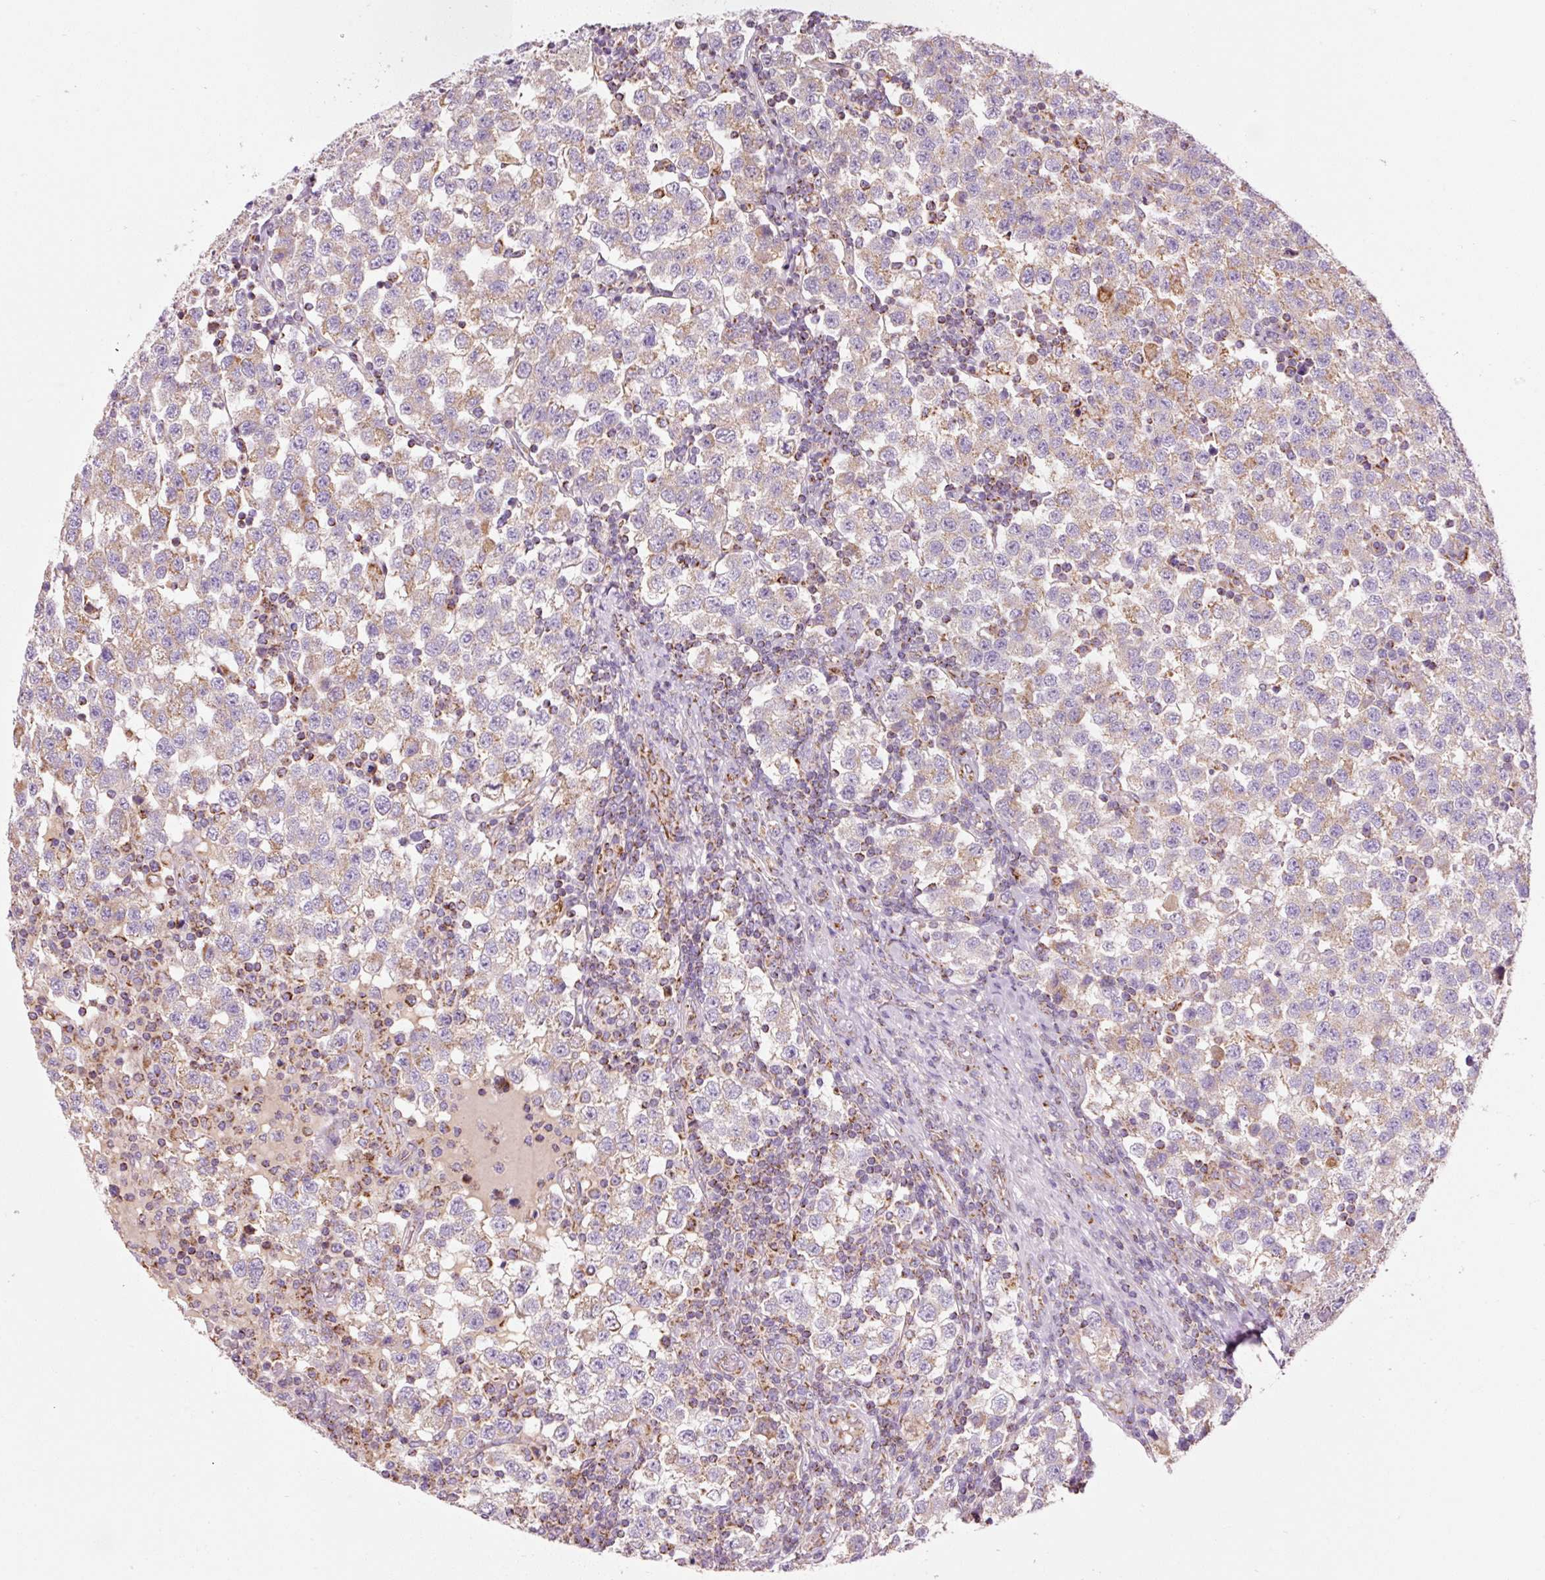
{"staining": {"intensity": "weak", "quantity": "25%-75%", "location": "cytoplasmic/membranous"}, "tissue": "testis cancer", "cell_type": "Tumor cells", "image_type": "cancer", "snomed": [{"axis": "morphology", "description": "Seminoma, NOS"}, {"axis": "topography", "description": "Testis"}], "caption": "A photomicrograph of human testis seminoma stained for a protein demonstrates weak cytoplasmic/membranous brown staining in tumor cells.", "gene": "NDUFB4", "patient": {"sex": "male", "age": 34}}